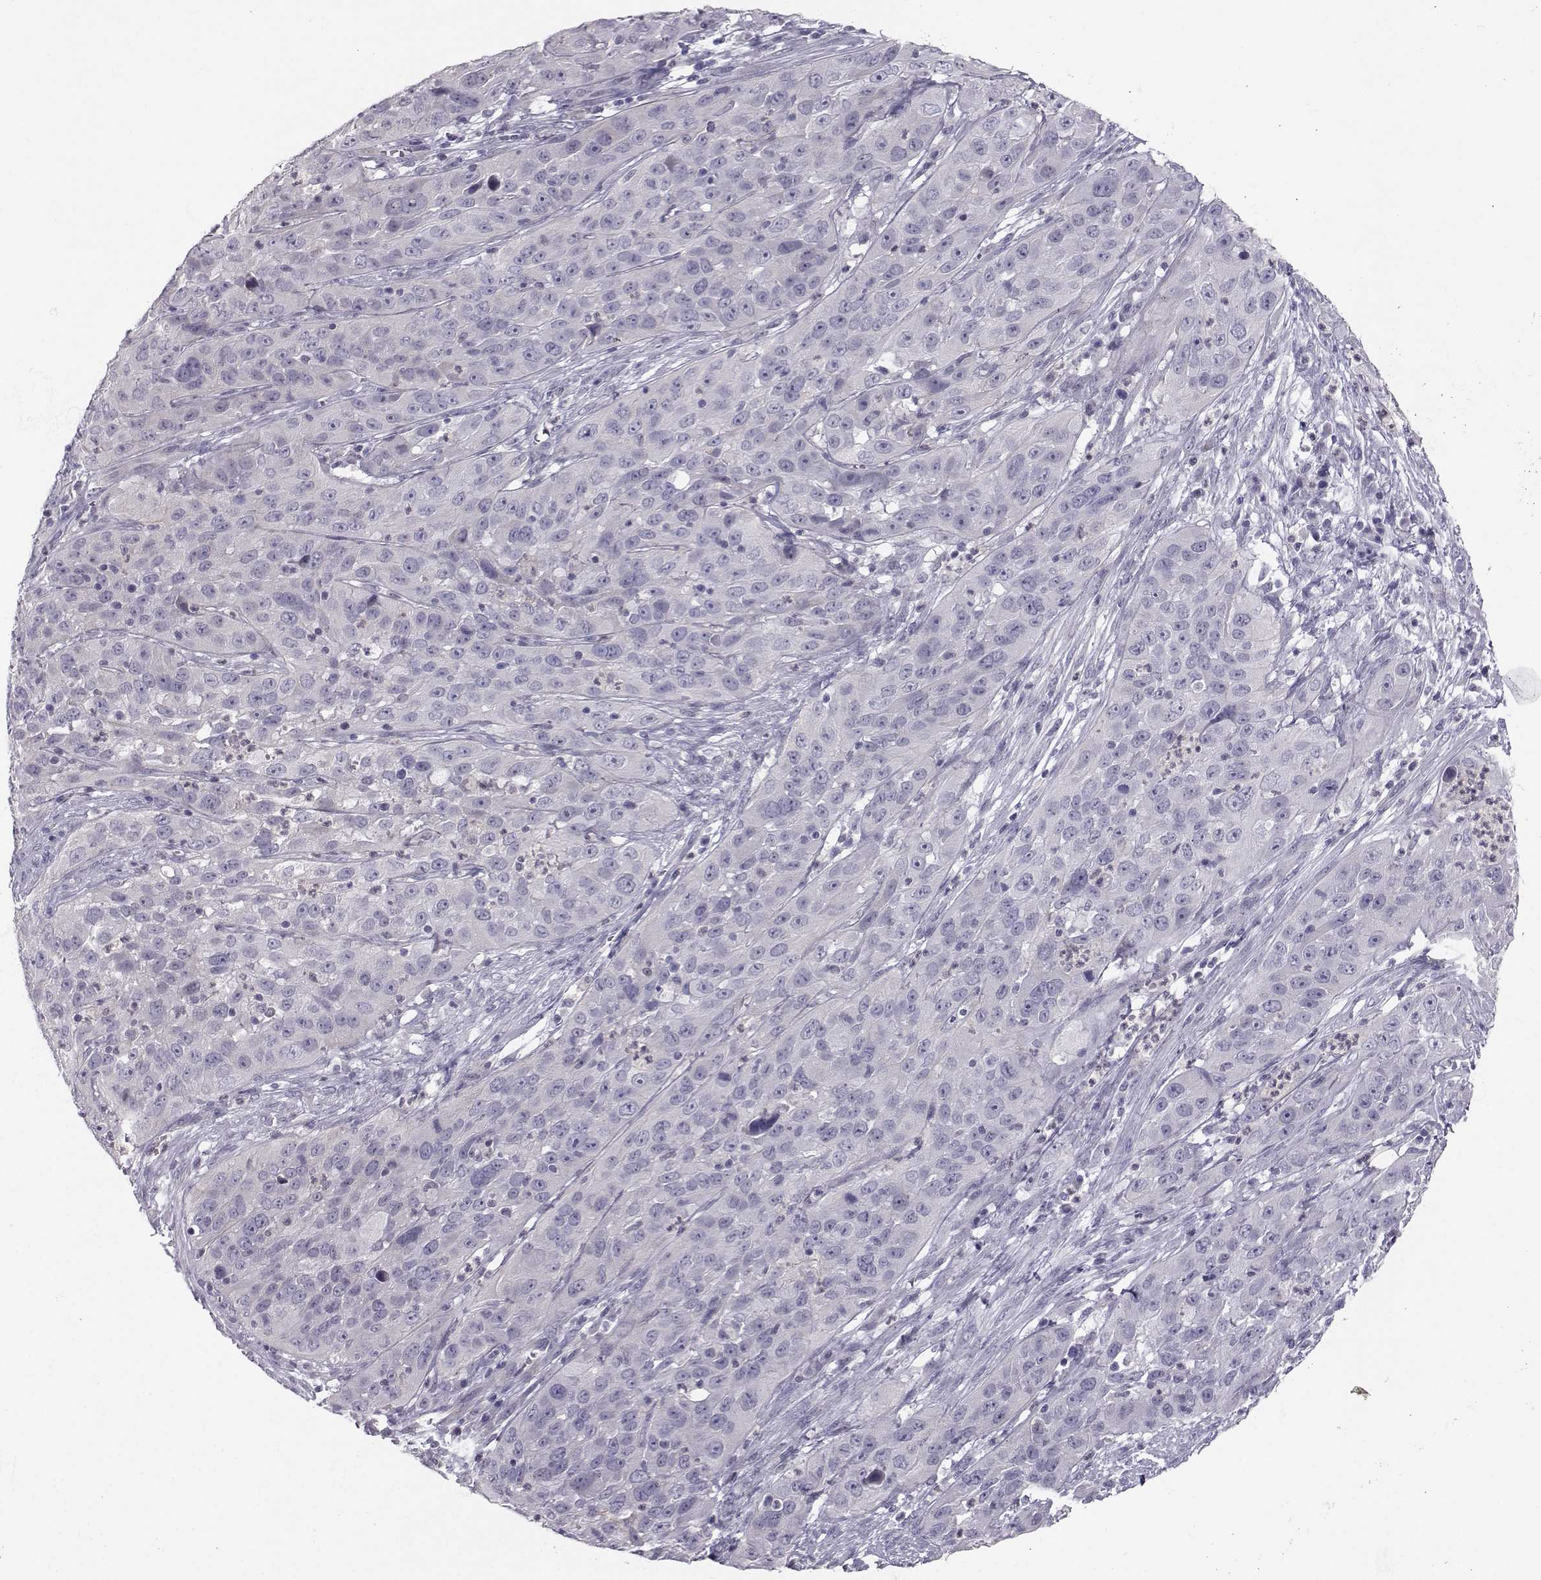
{"staining": {"intensity": "negative", "quantity": "none", "location": "none"}, "tissue": "cervical cancer", "cell_type": "Tumor cells", "image_type": "cancer", "snomed": [{"axis": "morphology", "description": "Squamous cell carcinoma, NOS"}, {"axis": "topography", "description": "Cervix"}], "caption": "Tumor cells are negative for protein expression in human cervical cancer (squamous cell carcinoma).", "gene": "ZNF185", "patient": {"sex": "female", "age": 32}}